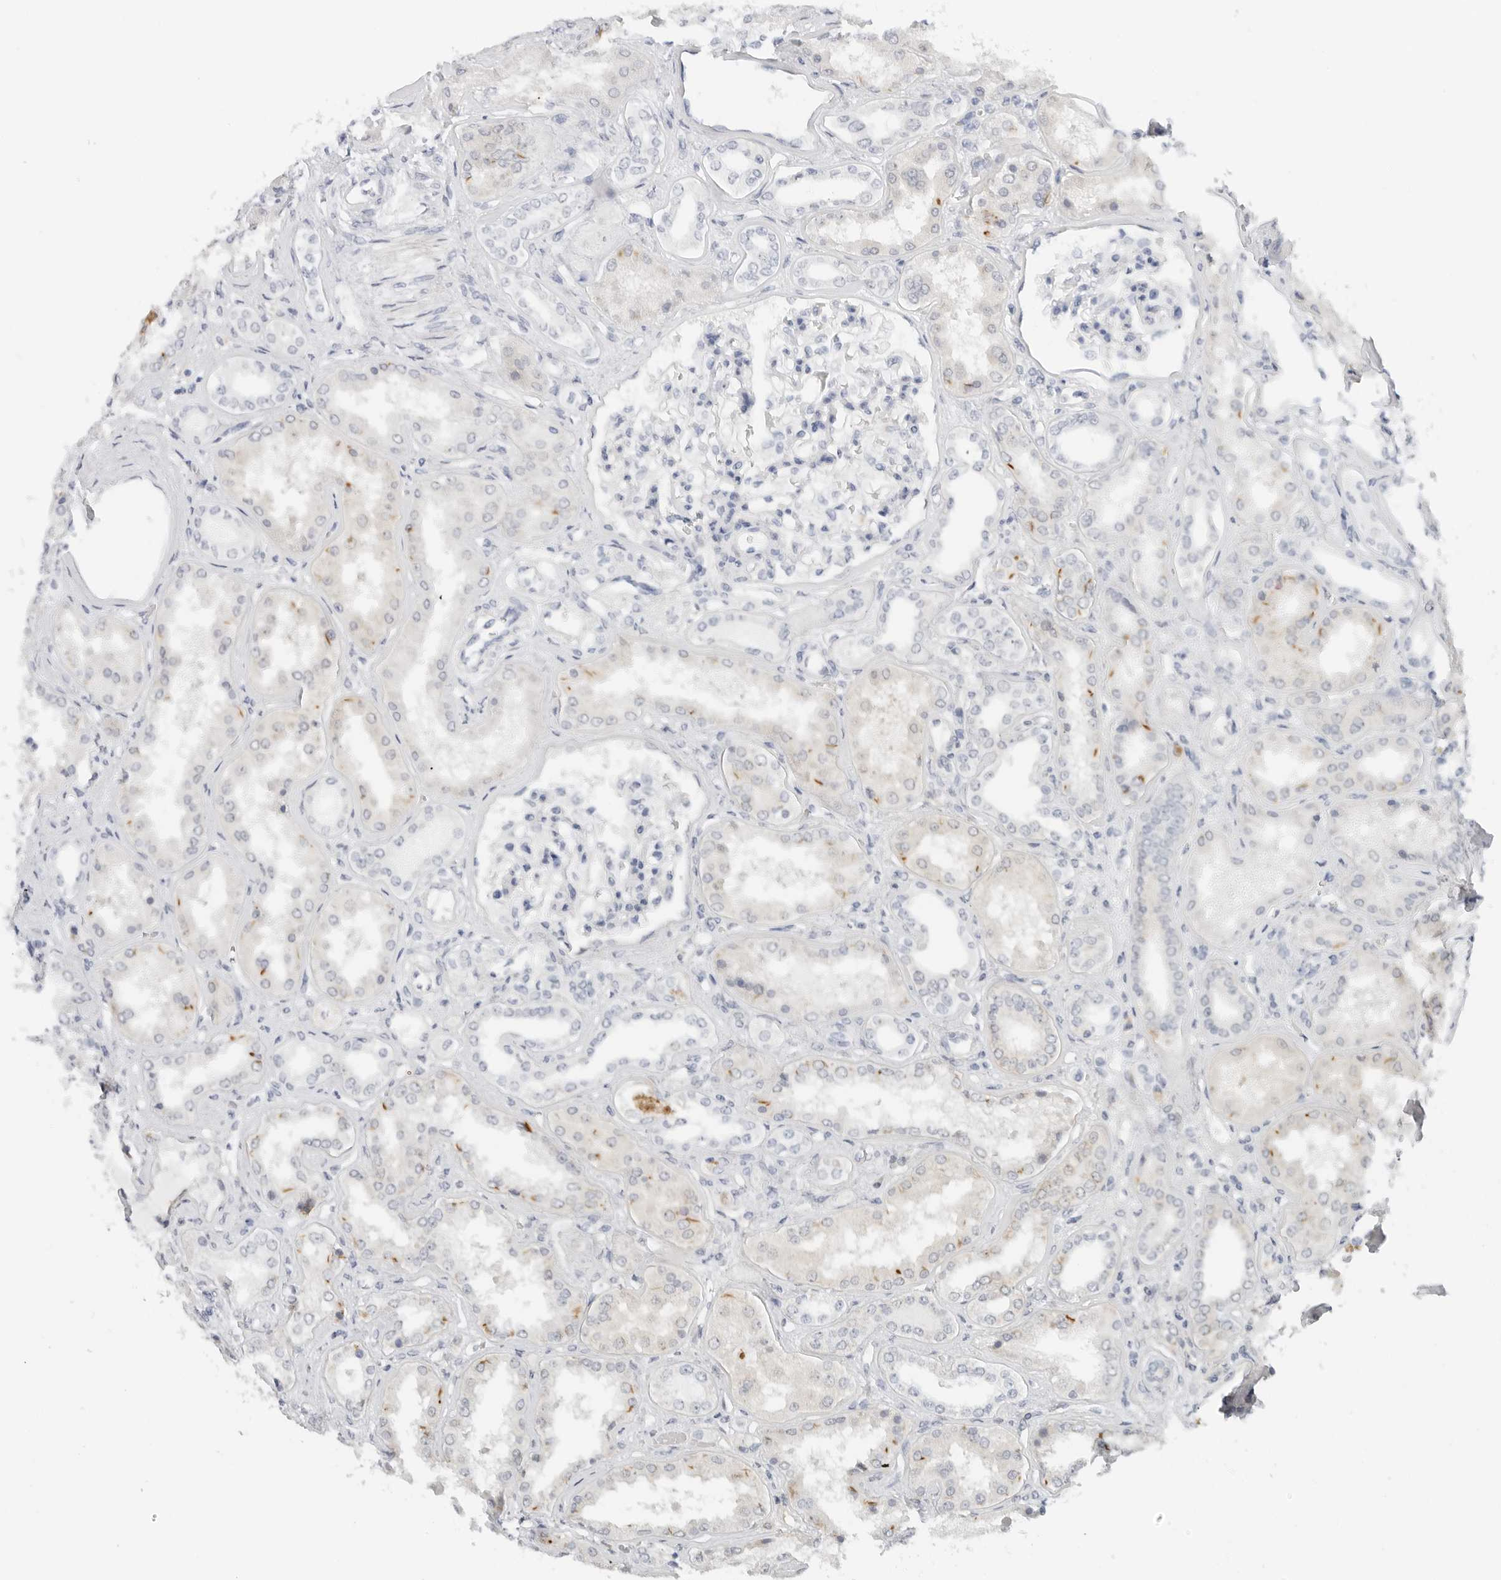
{"staining": {"intensity": "weak", "quantity": "25%-75%", "location": "cytoplasmic/membranous"}, "tissue": "kidney", "cell_type": "Cells in glomeruli", "image_type": "normal", "snomed": [{"axis": "morphology", "description": "Normal tissue, NOS"}, {"axis": "topography", "description": "Kidney"}], "caption": "Brown immunohistochemical staining in unremarkable human kidney exhibits weak cytoplasmic/membranous expression in approximately 25%-75% of cells in glomeruli. (Brightfield microscopy of DAB IHC at high magnification).", "gene": "RC3H1", "patient": {"sex": "female", "age": 56}}